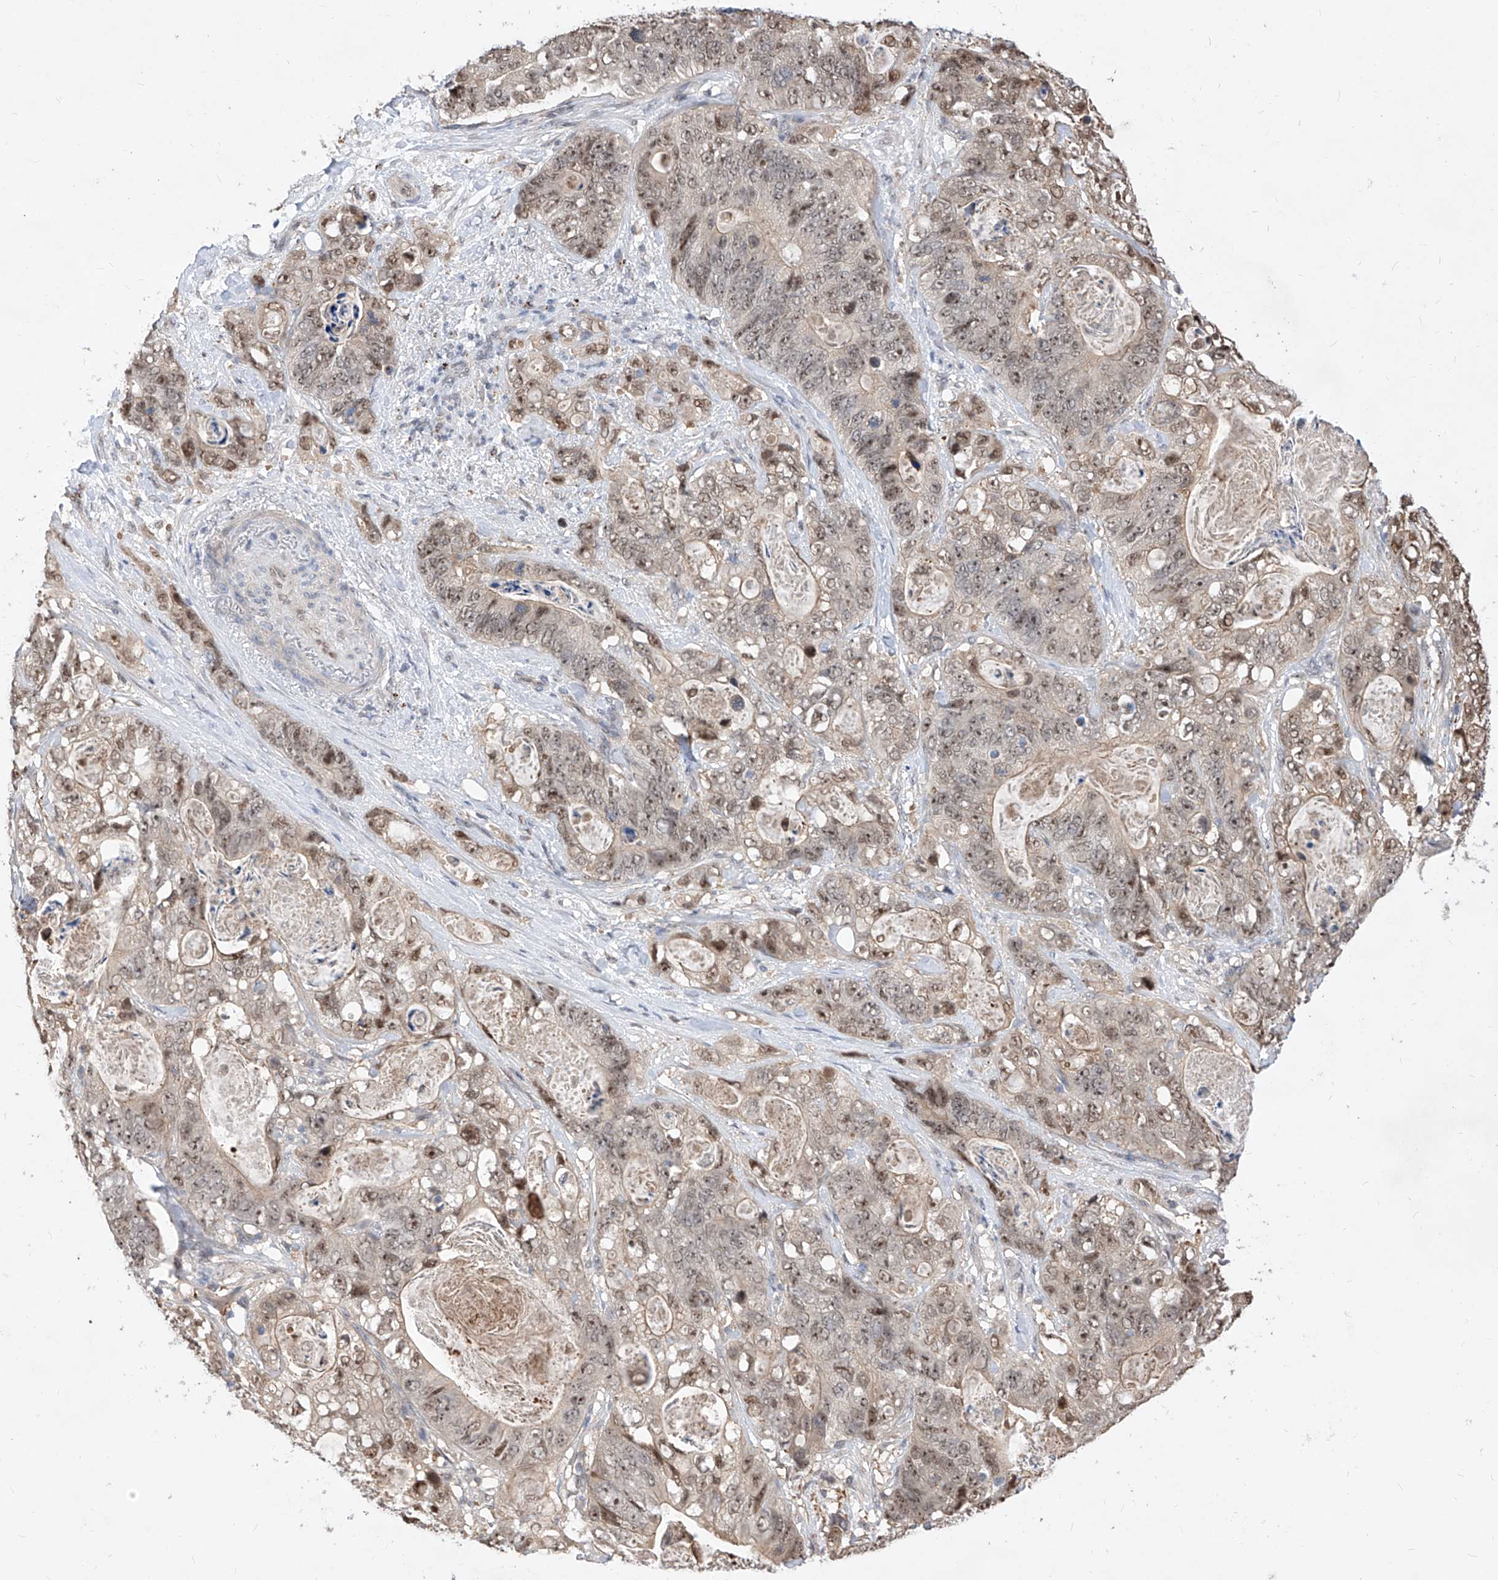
{"staining": {"intensity": "weak", "quantity": ">75%", "location": "nuclear"}, "tissue": "stomach cancer", "cell_type": "Tumor cells", "image_type": "cancer", "snomed": [{"axis": "morphology", "description": "Normal tissue, NOS"}, {"axis": "morphology", "description": "Adenocarcinoma, NOS"}, {"axis": "topography", "description": "Stomach"}], "caption": "This micrograph shows stomach cancer (adenocarcinoma) stained with immunohistochemistry to label a protein in brown. The nuclear of tumor cells show weak positivity for the protein. Nuclei are counter-stained blue.", "gene": "LGR4", "patient": {"sex": "female", "age": 89}}